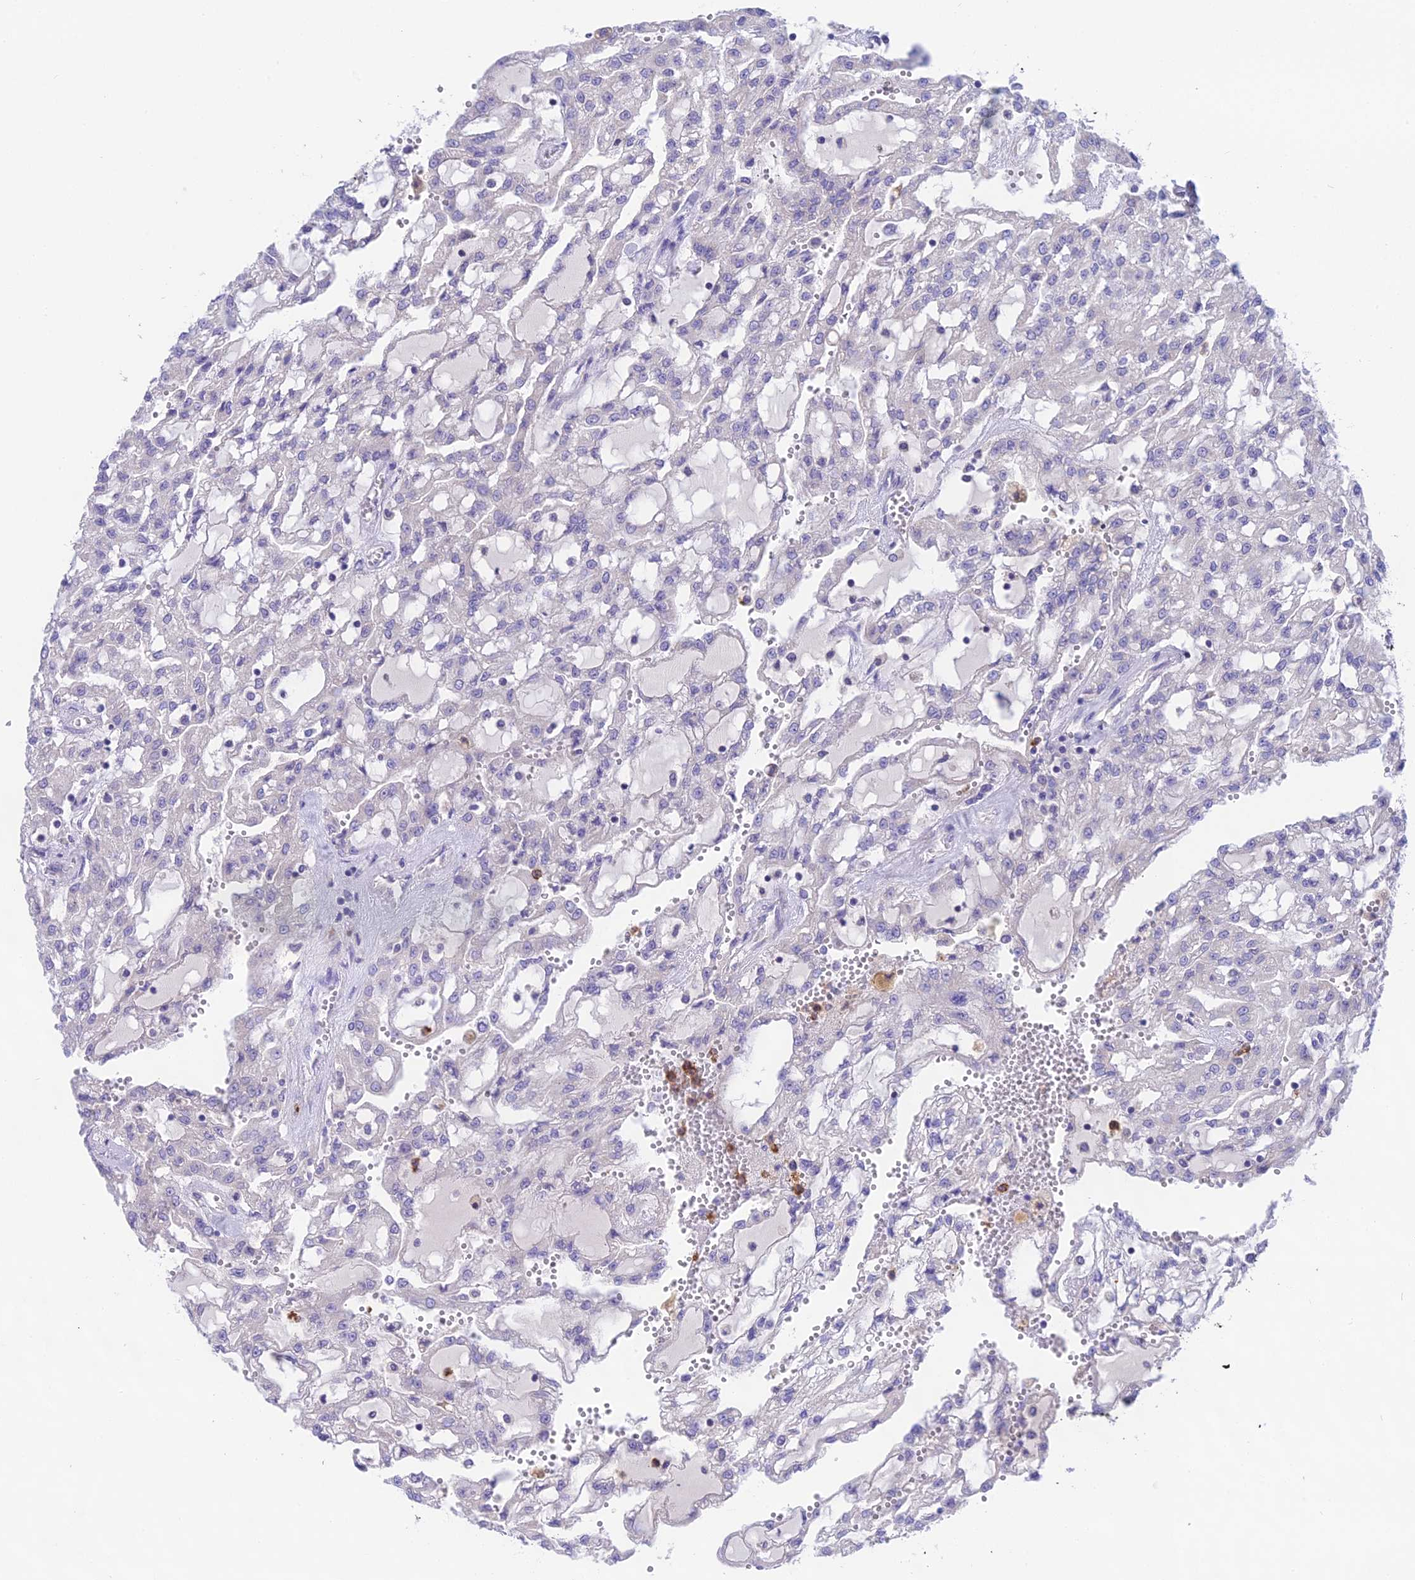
{"staining": {"intensity": "negative", "quantity": "none", "location": "none"}, "tissue": "renal cancer", "cell_type": "Tumor cells", "image_type": "cancer", "snomed": [{"axis": "morphology", "description": "Adenocarcinoma, NOS"}, {"axis": "topography", "description": "Kidney"}], "caption": "Image shows no significant protein positivity in tumor cells of renal adenocarcinoma.", "gene": "KIAA0408", "patient": {"sex": "male", "age": 63}}